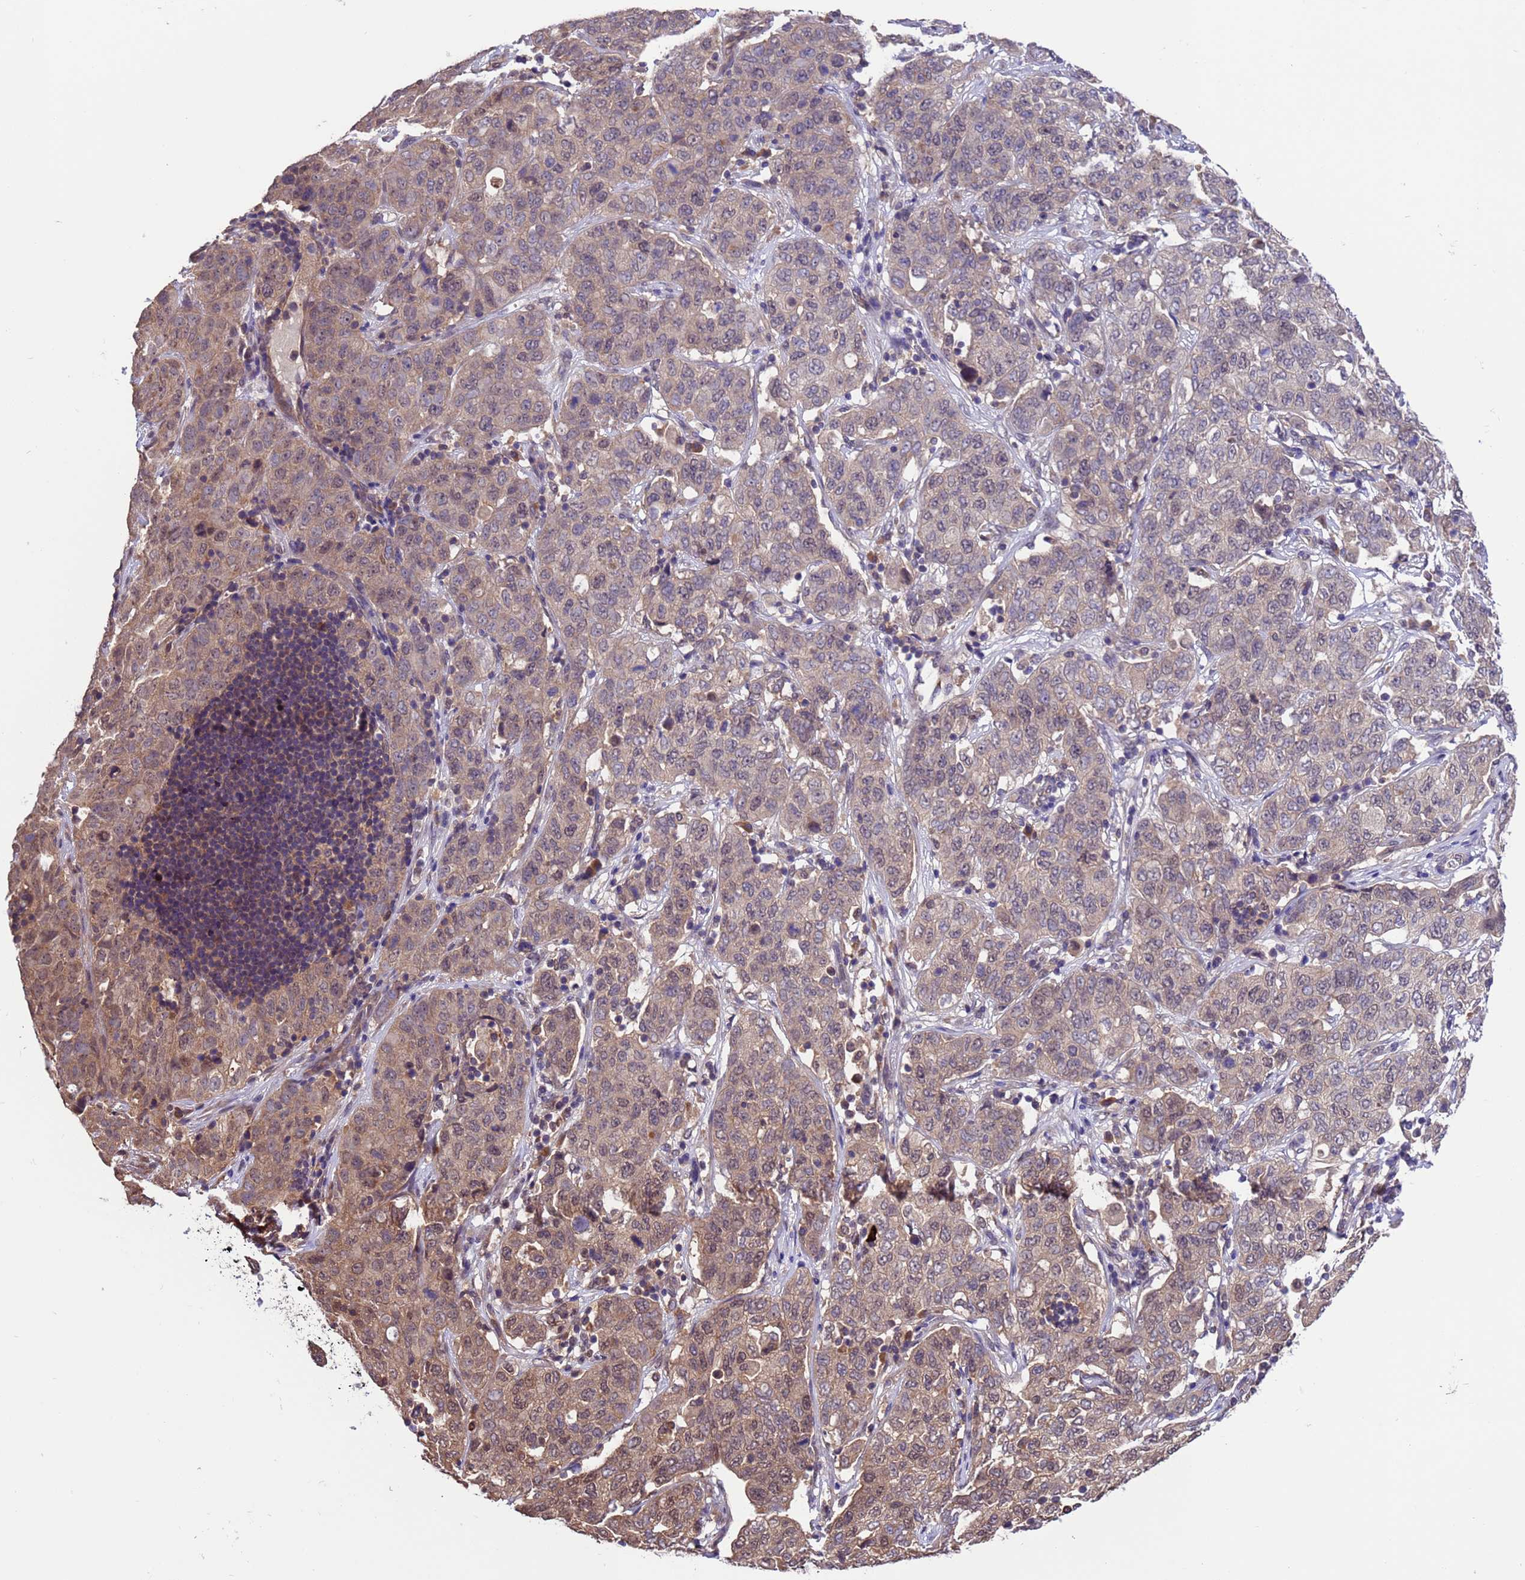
{"staining": {"intensity": "weak", "quantity": "25%-75%", "location": "cytoplasmic/membranous,nuclear"}, "tissue": "stomach cancer", "cell_type": "Tumor cells", "image_type": "cancer", "snomed": [{"axis": "morphology", "description": "Normal tissue, NOS"}, {"axis": "morphology", "description": "Adenocarcinoma, NOS"}, {"axis": "topography", "description": "Lymph node"}, {"axis": "topography", "description": "Stomach"}], "caption": "Tumor cells display weak cytoplasmic/membranous and nuclear staining in about 25%-75% of cells in stomach cancer.", "gene": "ZFP69B", "patient": {"sex": "male", "age": 48}}